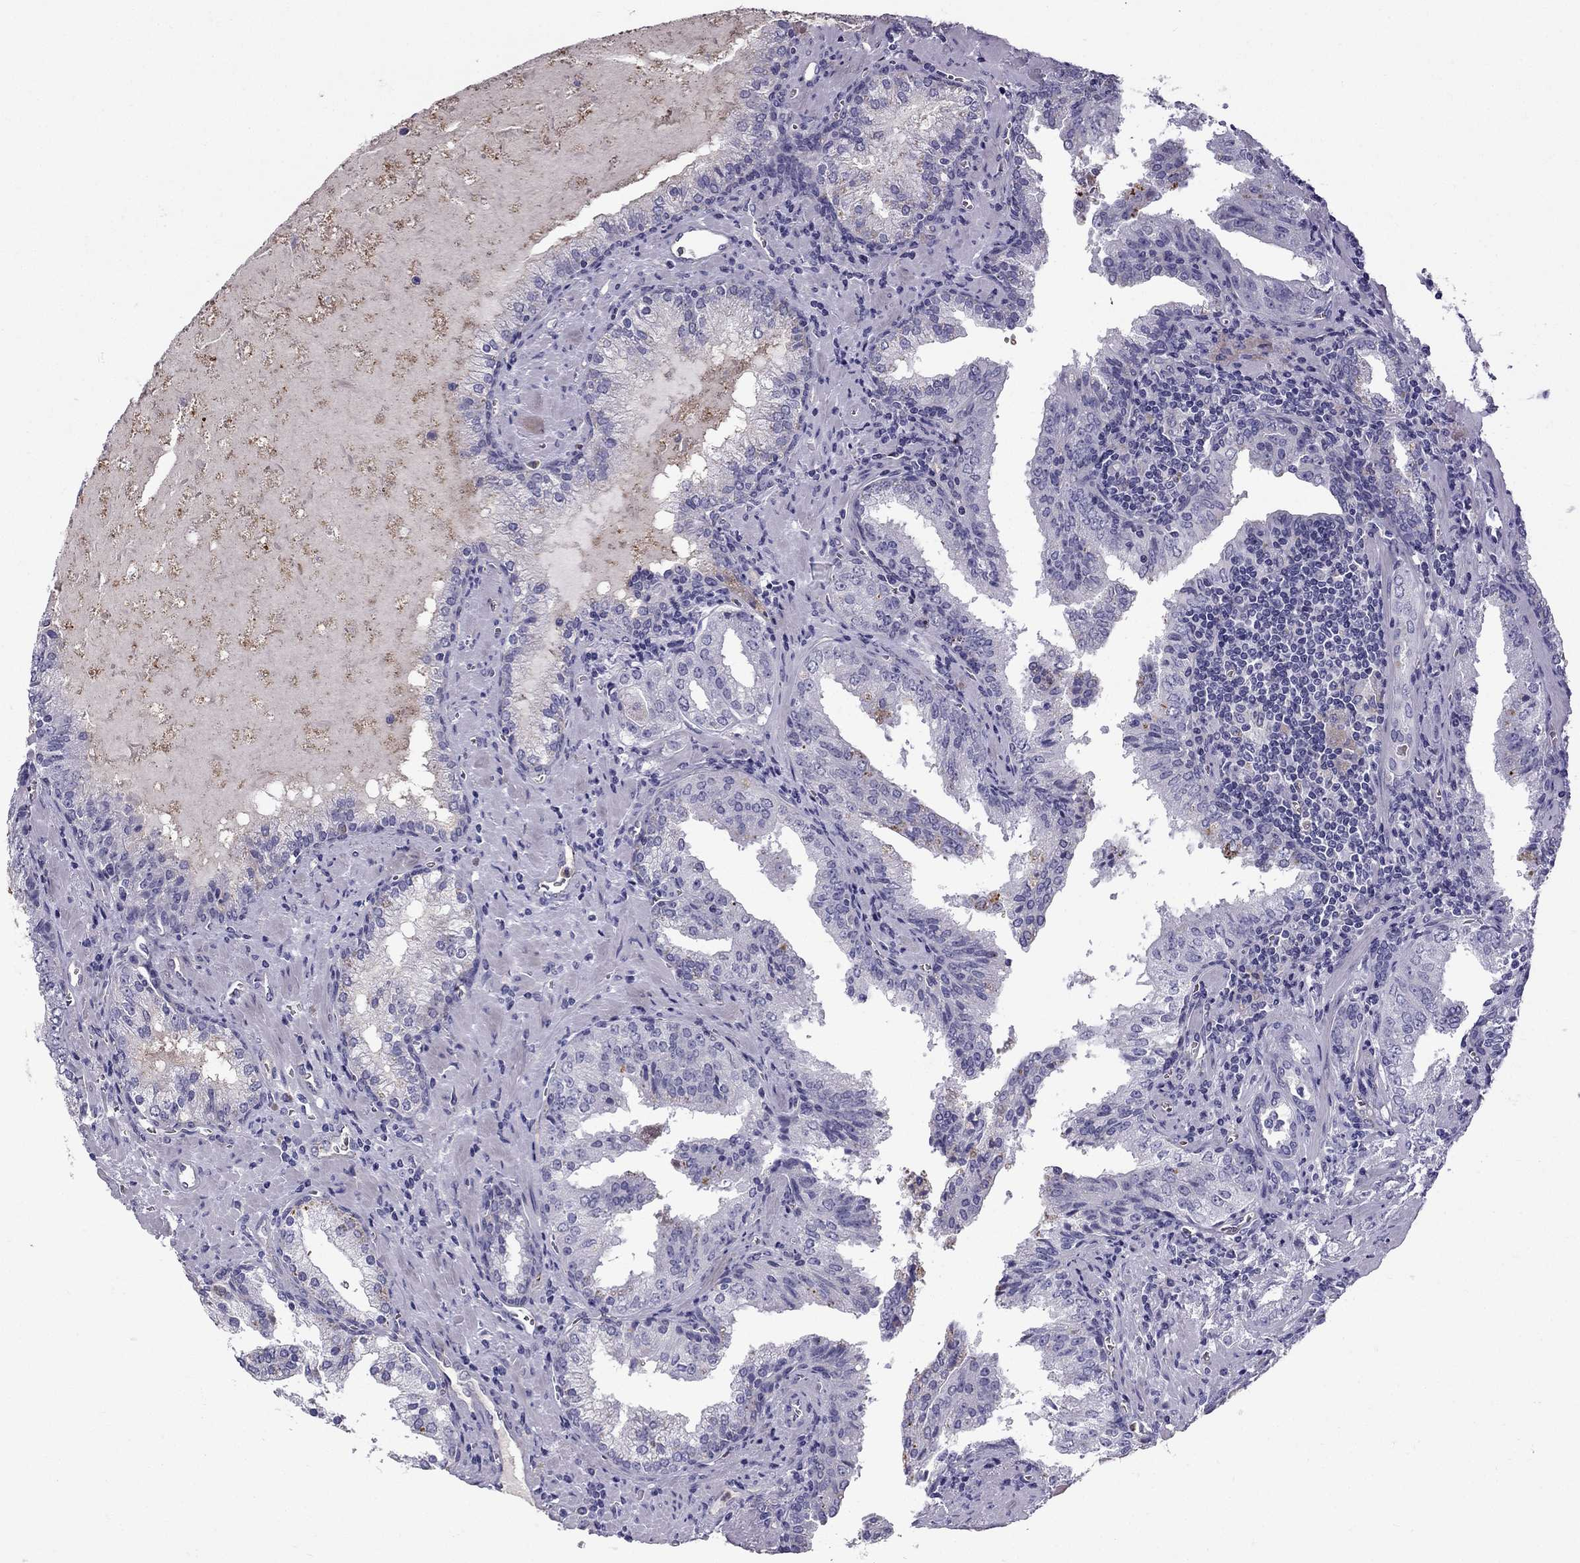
{"staining": {"intensity": "negative", "quantity": "none", "location": "none"}, "tissue": "prostate cancer", "cell_type": "Tumor cells", "image_type": "cancer", "snomed": [{"axis": "morphology", "description": "Adenocarcinoma, High grade"}, {"axis": "topography", "description": "Prostate"}], "caption": "Histopathology image shows no significant protein expression in tumor cells of prostate cancer (high-grade adenocarcinoma).", "gene": "STOML3", "patient": {"sex": "male", "age": 68}}